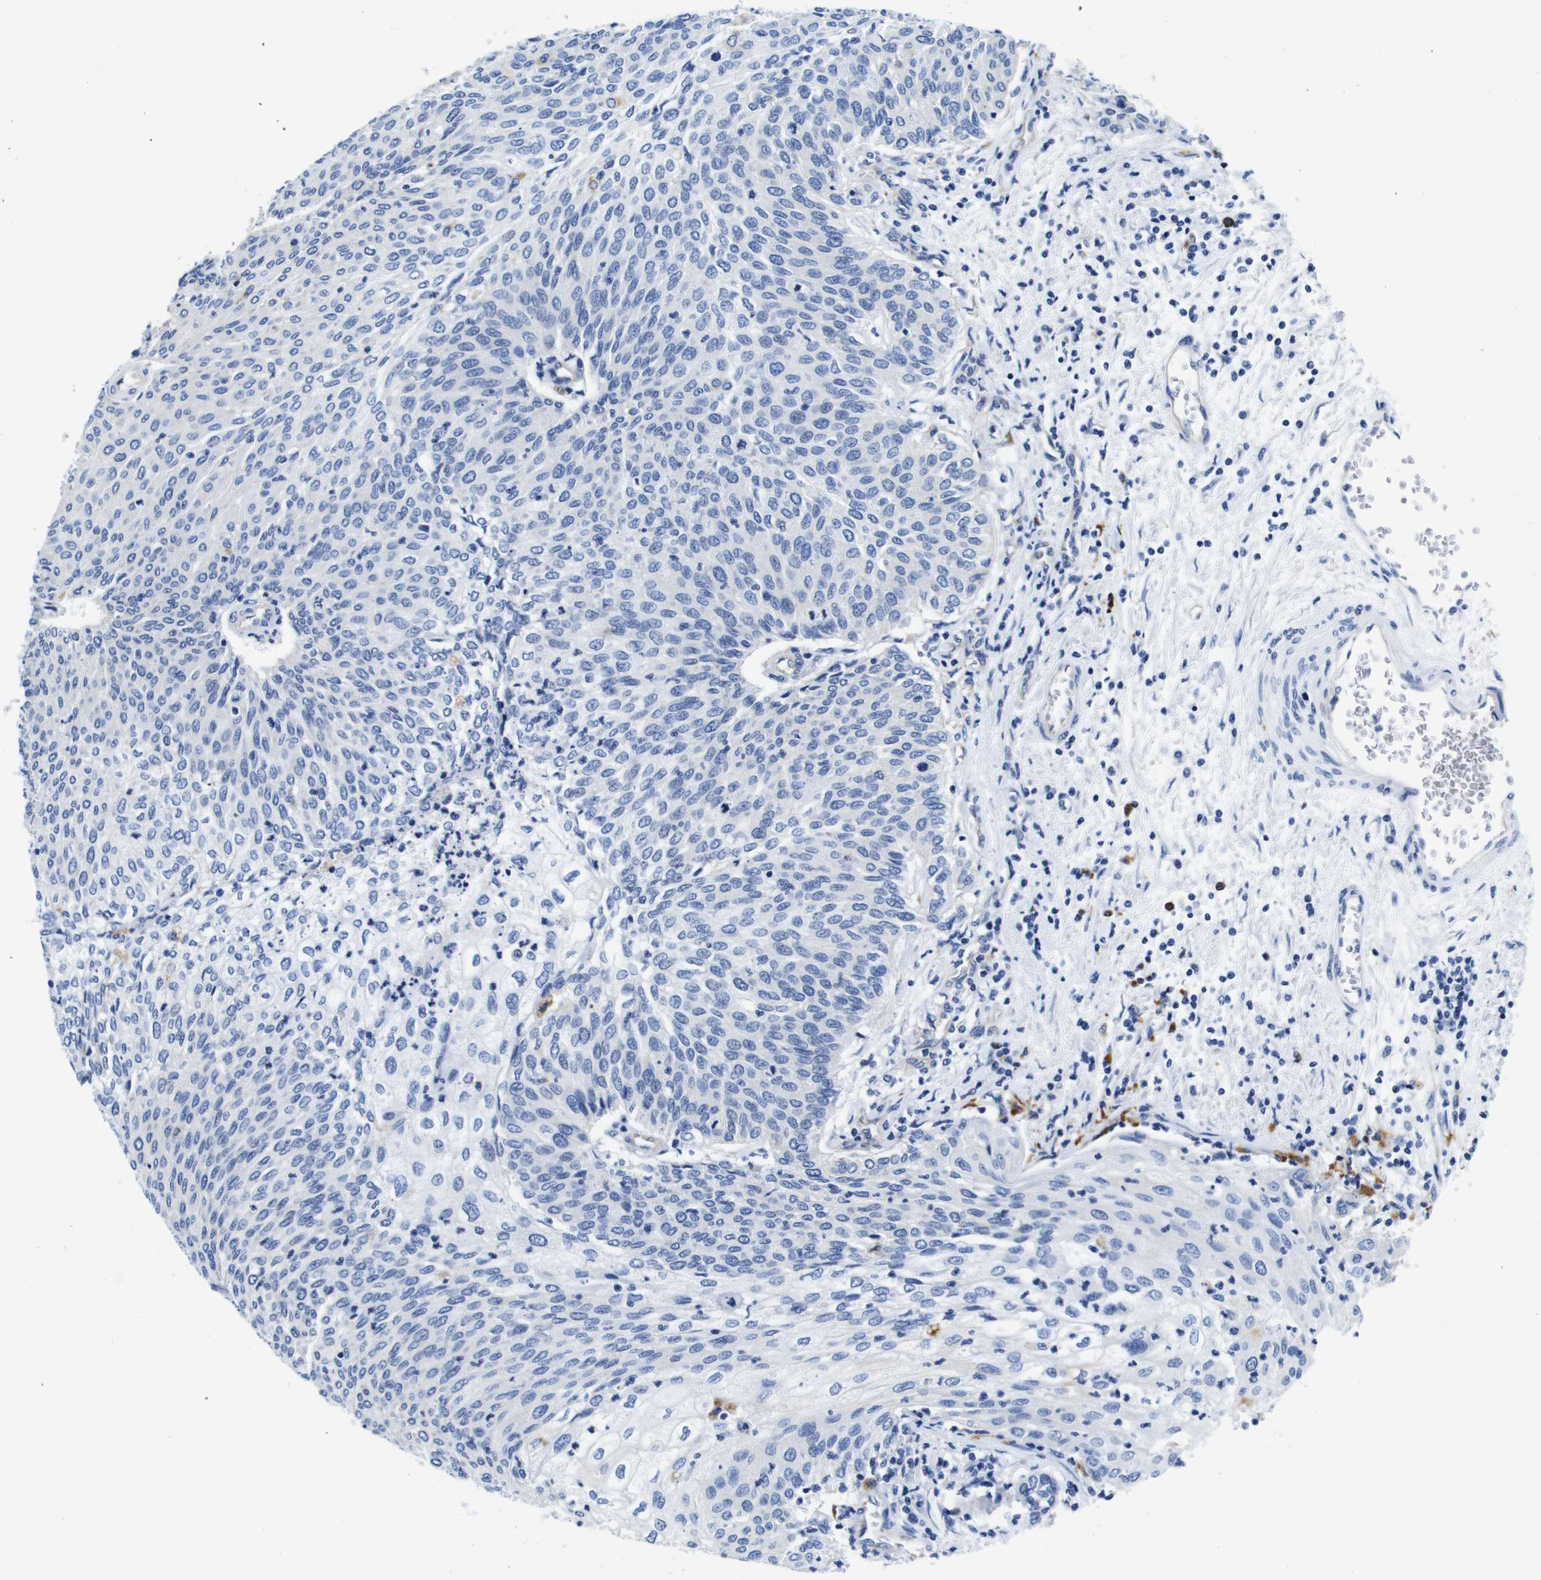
{"staining": {"intensity": "negative", "quantity": "none", "location": "none"}, "tissue": "urothelial cancer", "cell_type": "Tumor cells", "image_type": "cancer", "snomed": [{"axis": "morphology", "description": "Urothelial carcinoma, Low grade"}, {"axis": "topography", "description": "Urinary bladder"}], "caption": "This photomicrograph is of low-grade urothelial carcinoma stained with immunohistochemistry (IHC) to label a protein in brown with the nuclei are counter-stained blue. There is no staining in tumor cells.", "gene": "GIMAP2", "patient": {"sex": "female", "age": 79}}